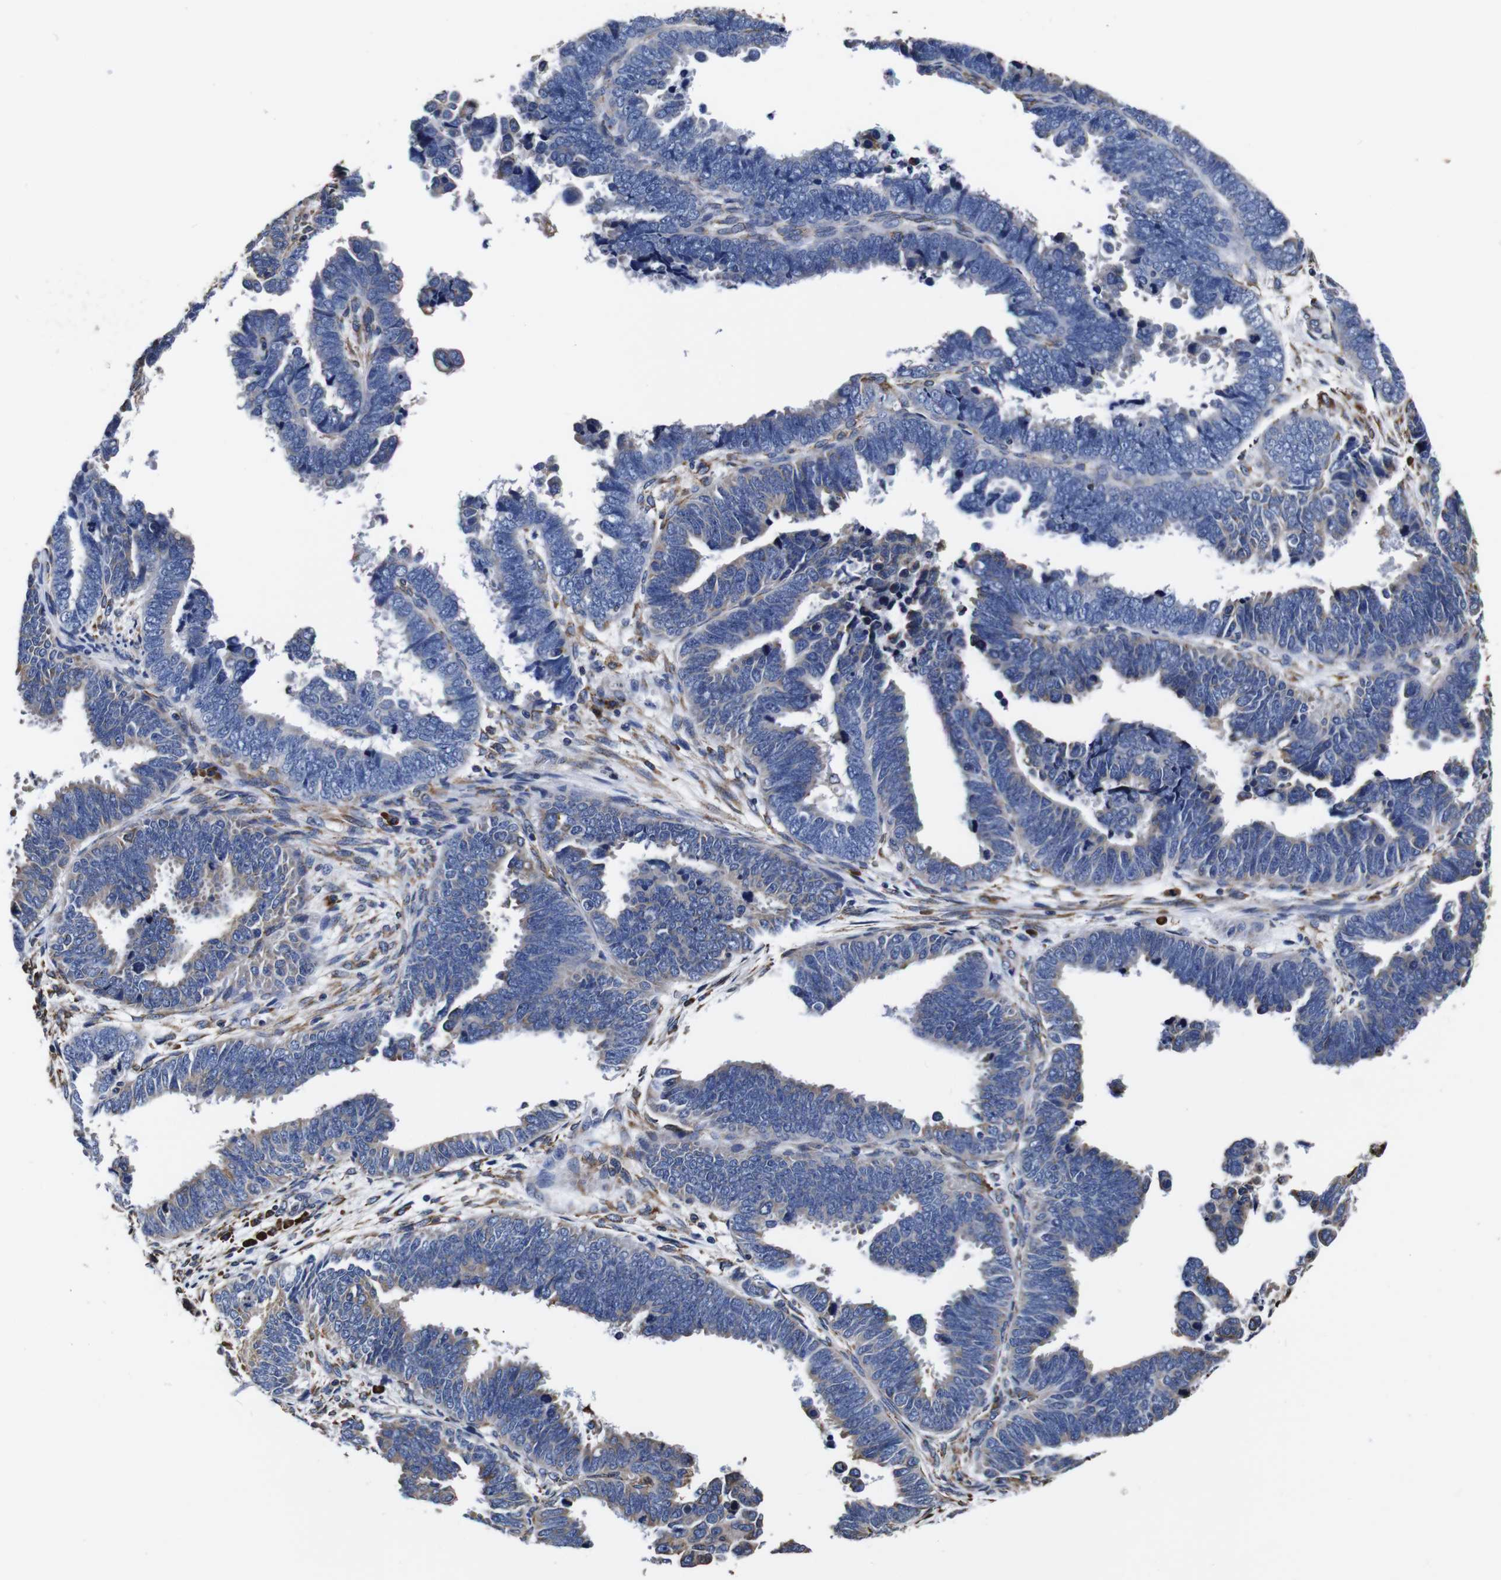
{"staining": {"intensity": "negative", "quantity": "none", "location": "none"}, "tissue": "endometrial cancer", "cell_type": "Tumor cells", "image_type": "cancer", "snomed": [{"axis": "morphology", "description": "Adenocarcinoma, NOS"}, {"axis": "topography", "description": "Endometrium"}], "caption": "A photomicrograph of endometrial cancer (adenocarcinoma) stained for a protein demonstrates no brown staining in tumor cells.", "gene": "PPIB", "patient": {"sex": "female", "age": 75}}